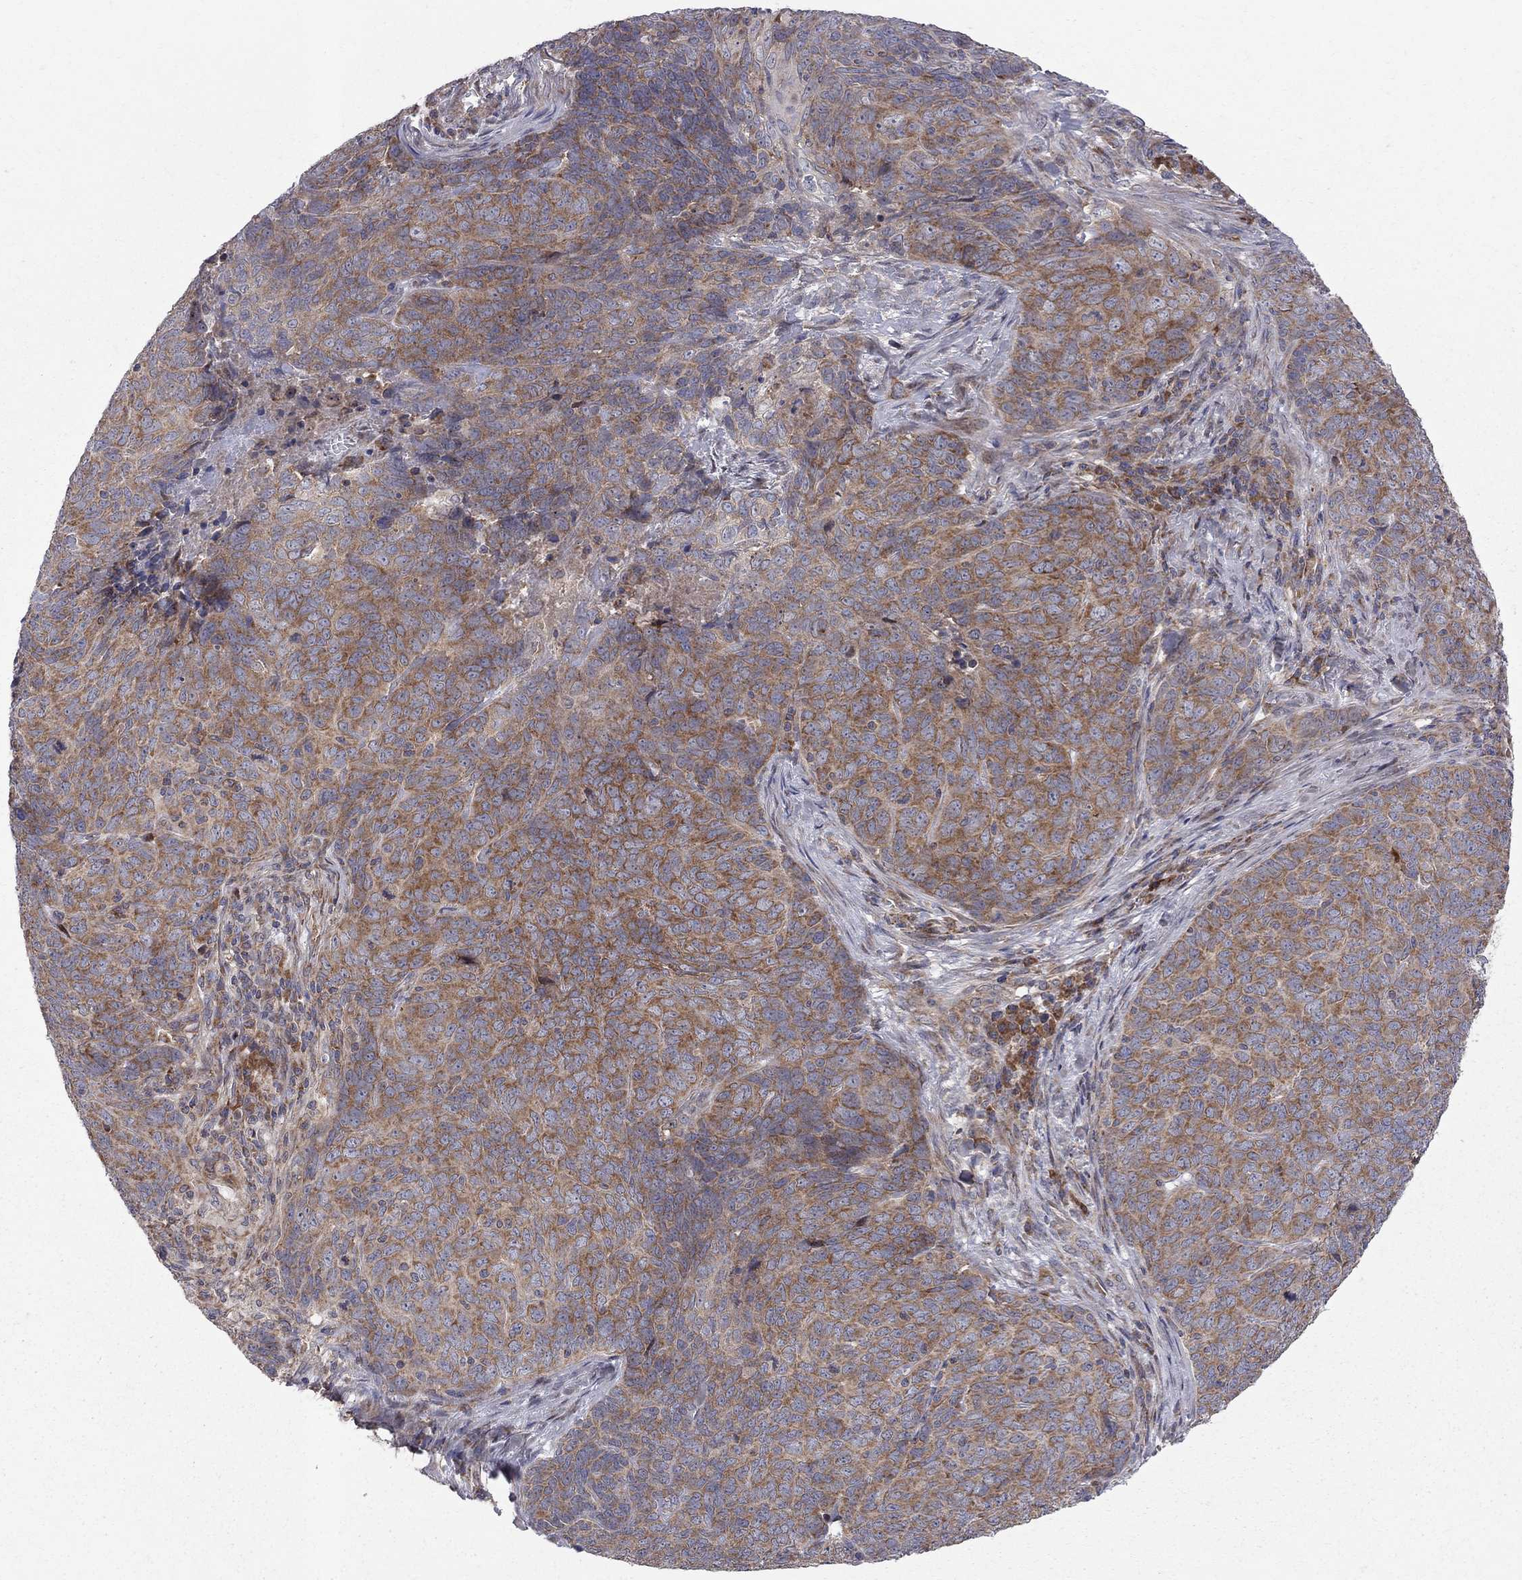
{"staining": {"intensity": "strong", "quantity": ">75%", "location": "cytoplasmic/membranous"}, "tissue": "skin cancer", "cell_type": "Tumor cells", "image_type": "cancer", "snomed": [{"axis": "morphology", "description": "Squamous cell carcinoma, NOS"}, {"axis": "topography", "description": "Skin"}, {"axis": "topography", "description": "Anal"}], "caption": "The image demonstrates immunohistochemical staining of squamous cell carcinoma (skin). There is strong cytoplasmic/membranous expression is present in approximately >75% of tumor cells.", "gene": "CNOT11", "patient": {"sex": "female", "age": 51}}